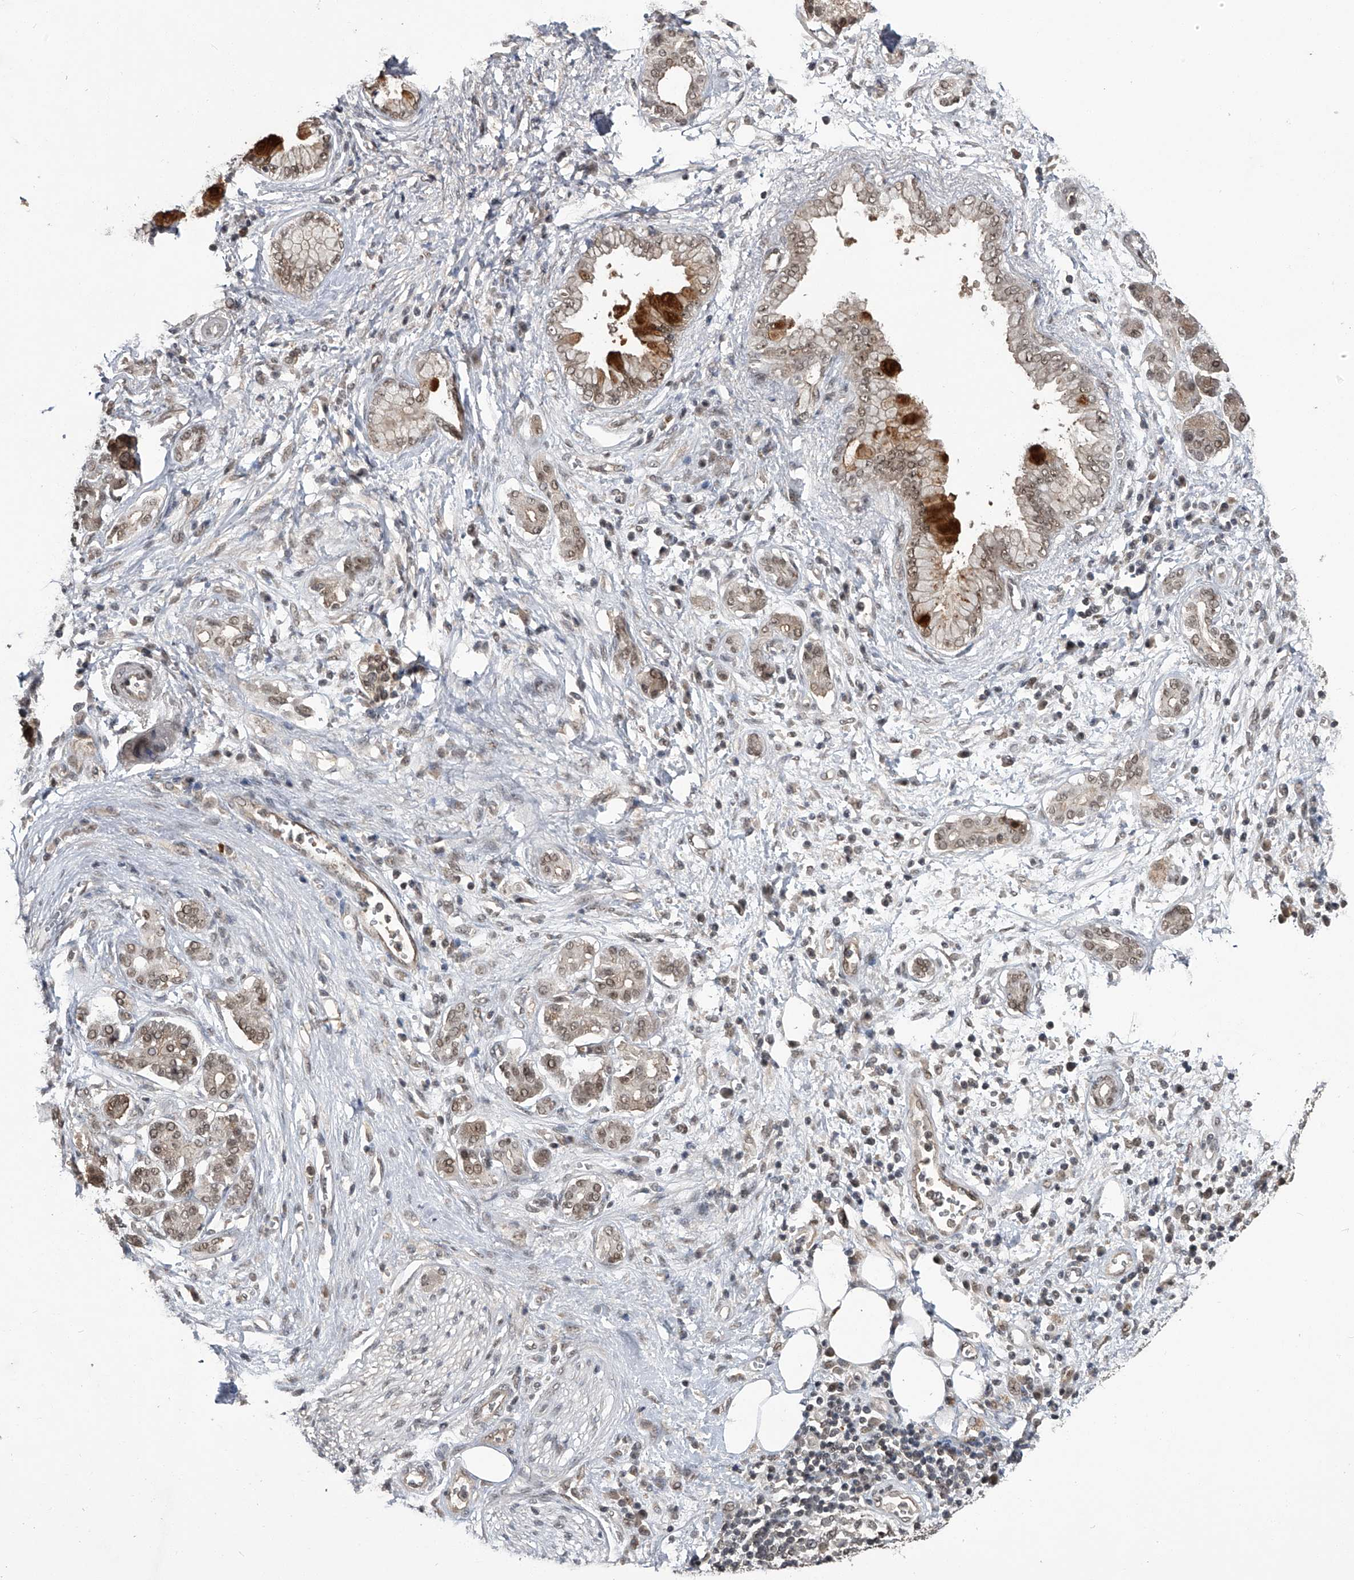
{"staining": {"intensity": "strong", "quantity": "<25%", "location": "cytoplasmic/membranous,nuclear"}, "tissue": "pancreatic cancer", "cell_type": "Tumor cells", "image_type": "cancer", "snomed": [{"axis": "morphology", "description": "Adenocarcinoma, NOS"}, {"axis": "topography", "description": "Pancreas"}], "caption": "This histopathology image reveals immunohistochemistry (IHC) staining of human adenocarcinoma (pancreatic), with medium strong cytoplasmic/membranous and nuclear expression in about <25% of tumor cells.", "gene": "SLC12A8", "patient": {"sex": "male", "age": 78}}